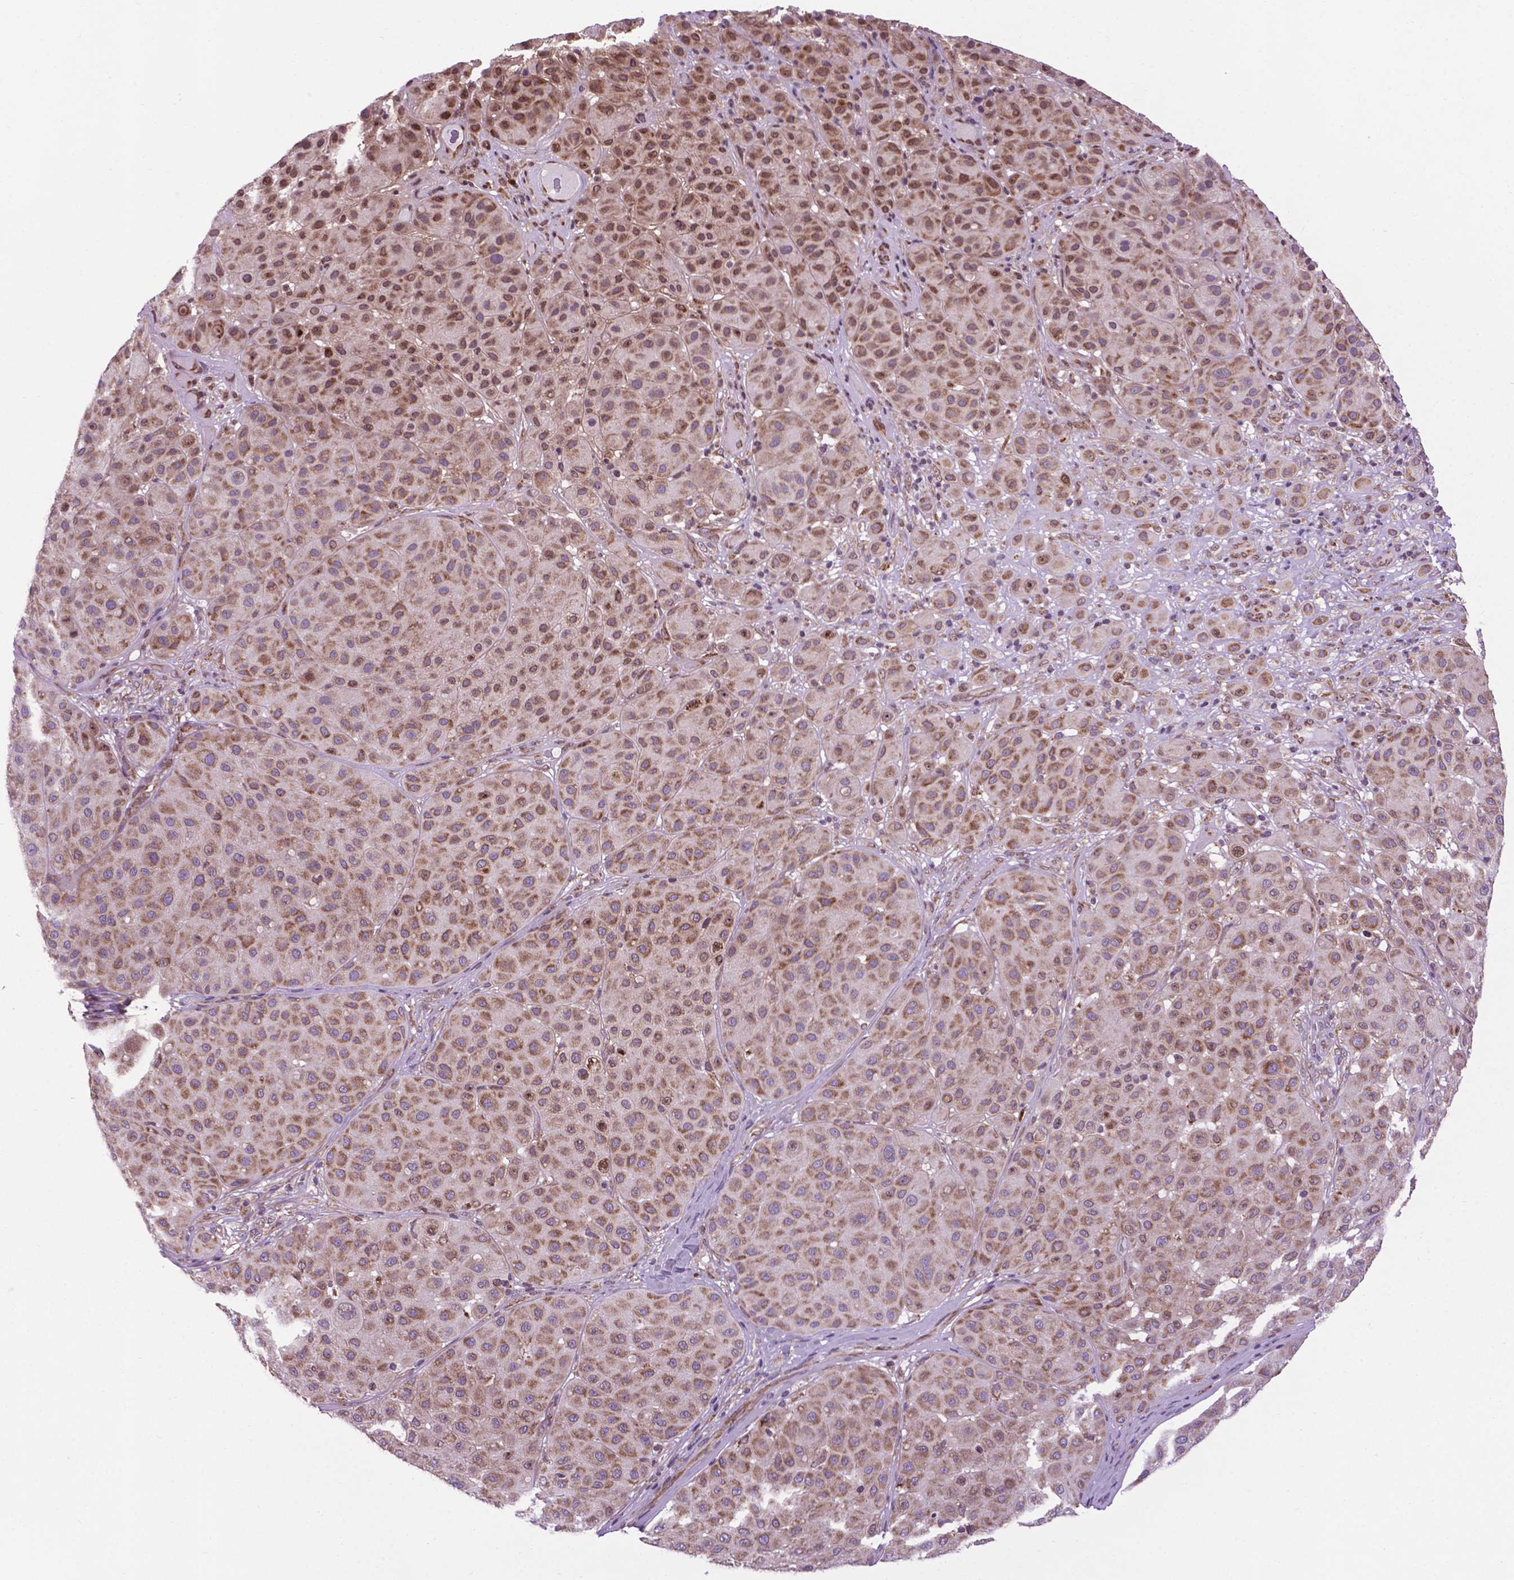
{"staining": {"intensity": "moderate", "quantity": ">75%", "location": "cytoplasmic/membranous"}, "tissue": "melanoma", "cell_type": "Tumor cells", "image_type": "cancer", "snomed": [{"axis": "morphology", "description": "Malignant melanoma, Metastatic site"}, {"axis": "topography", "description": "Smooth muscle"}], "caption": "Tumor cells reveal moderate cytoplasmic/membranous staining in approximately >75% of cells in malignant melanoma (metastatic site).", "gene": "WDR83OS", "patient": {"sex": "male", "age": 41}}